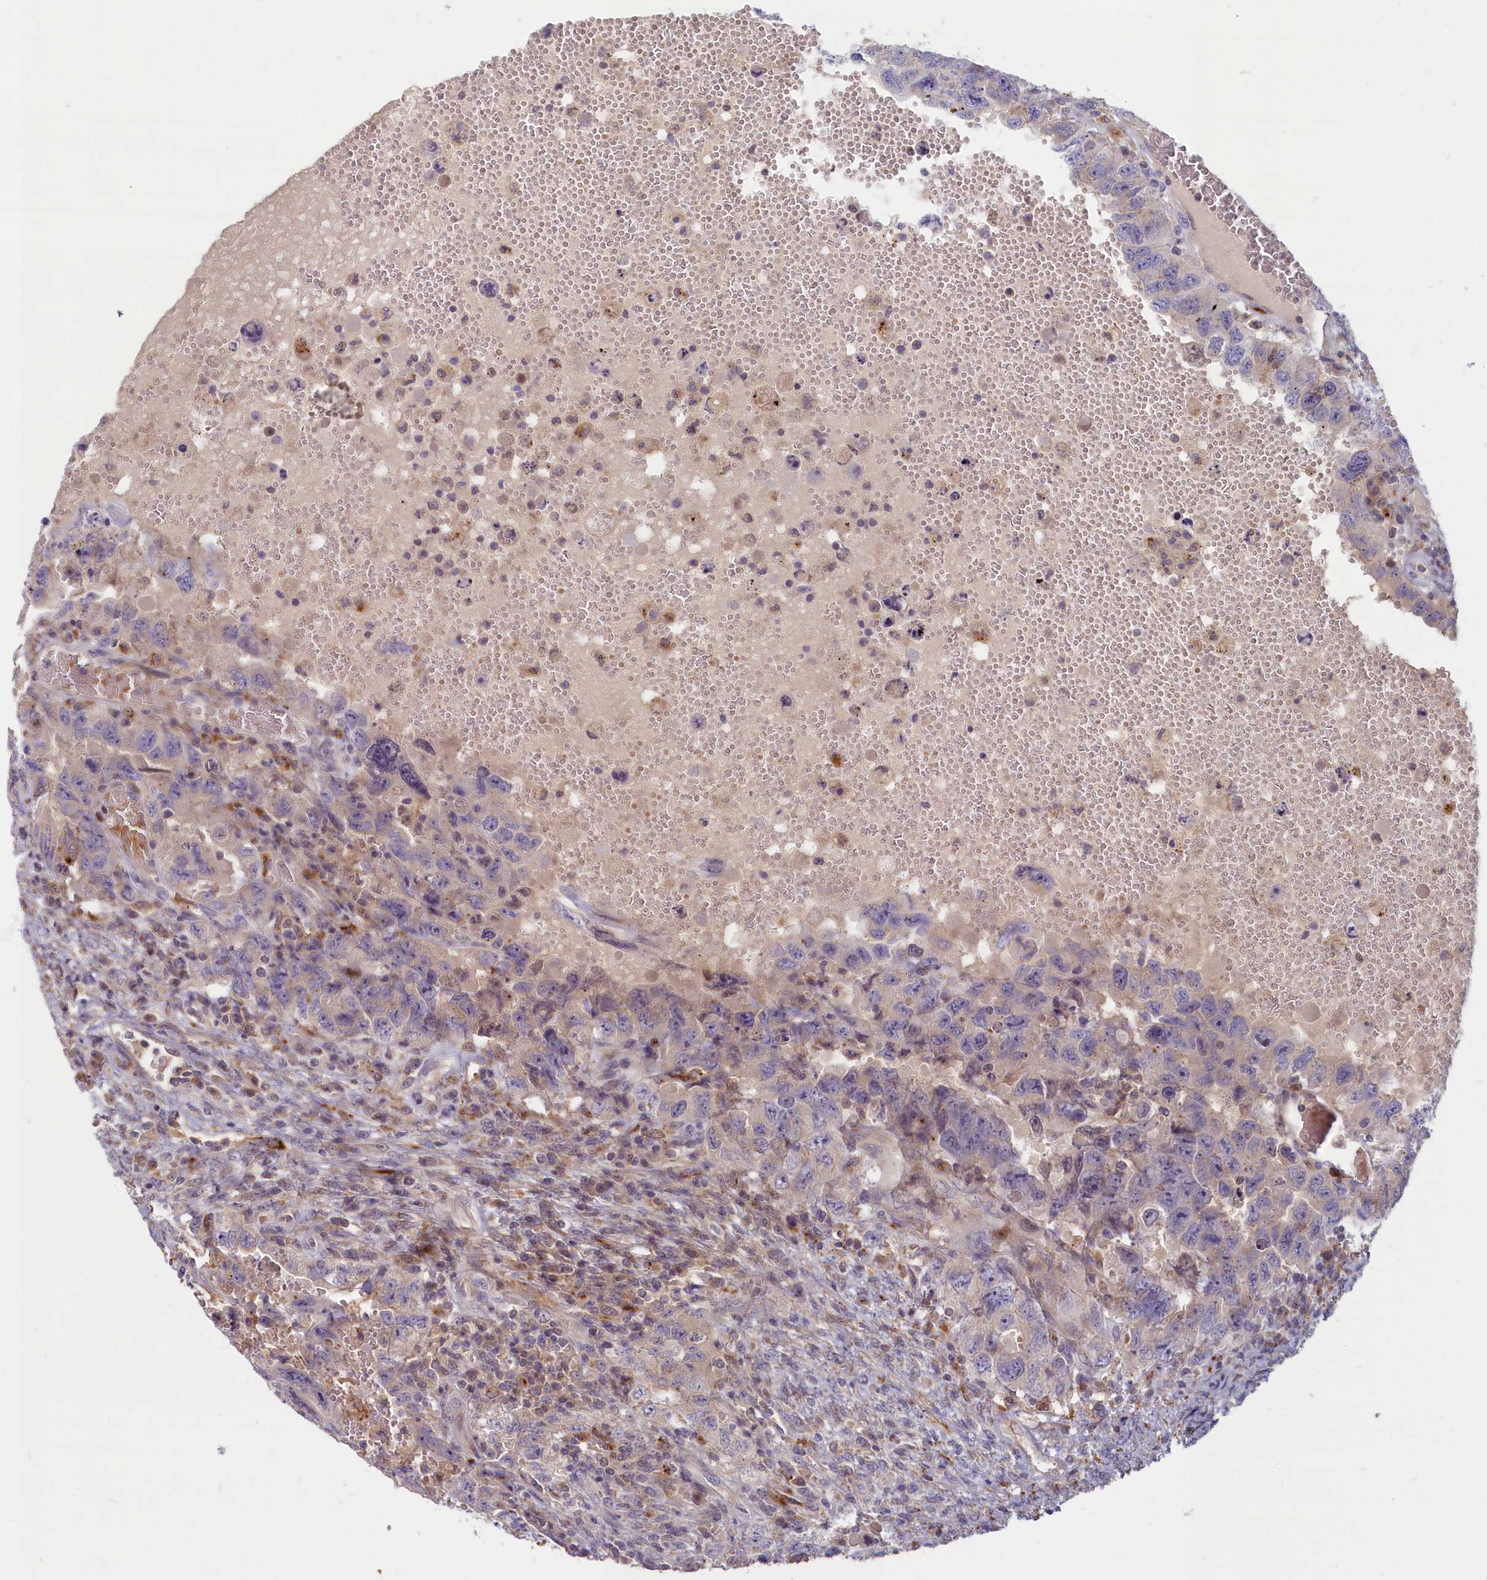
{"staining": {"intensity": "negative", "quantity": "none", "location": "none"}, "tissue": "testis cancer", "cell_type": "Tumor cells", "image_type": "cancer", "snomed": [{"axis": "morphology", "description": "Carcinoma, Embryonal, NOS"}, {"axis": "topography", "description": "Testis"}], "caption": "Testis cancer was stained to show a protein in brown. There is no significant staining in tumor cells. (Brightfield microscopy of DAB immunohistochemistry (IHC) at high magnification).", "gene": "FCSK", "patient": {"sex": "male", "age": 26}}